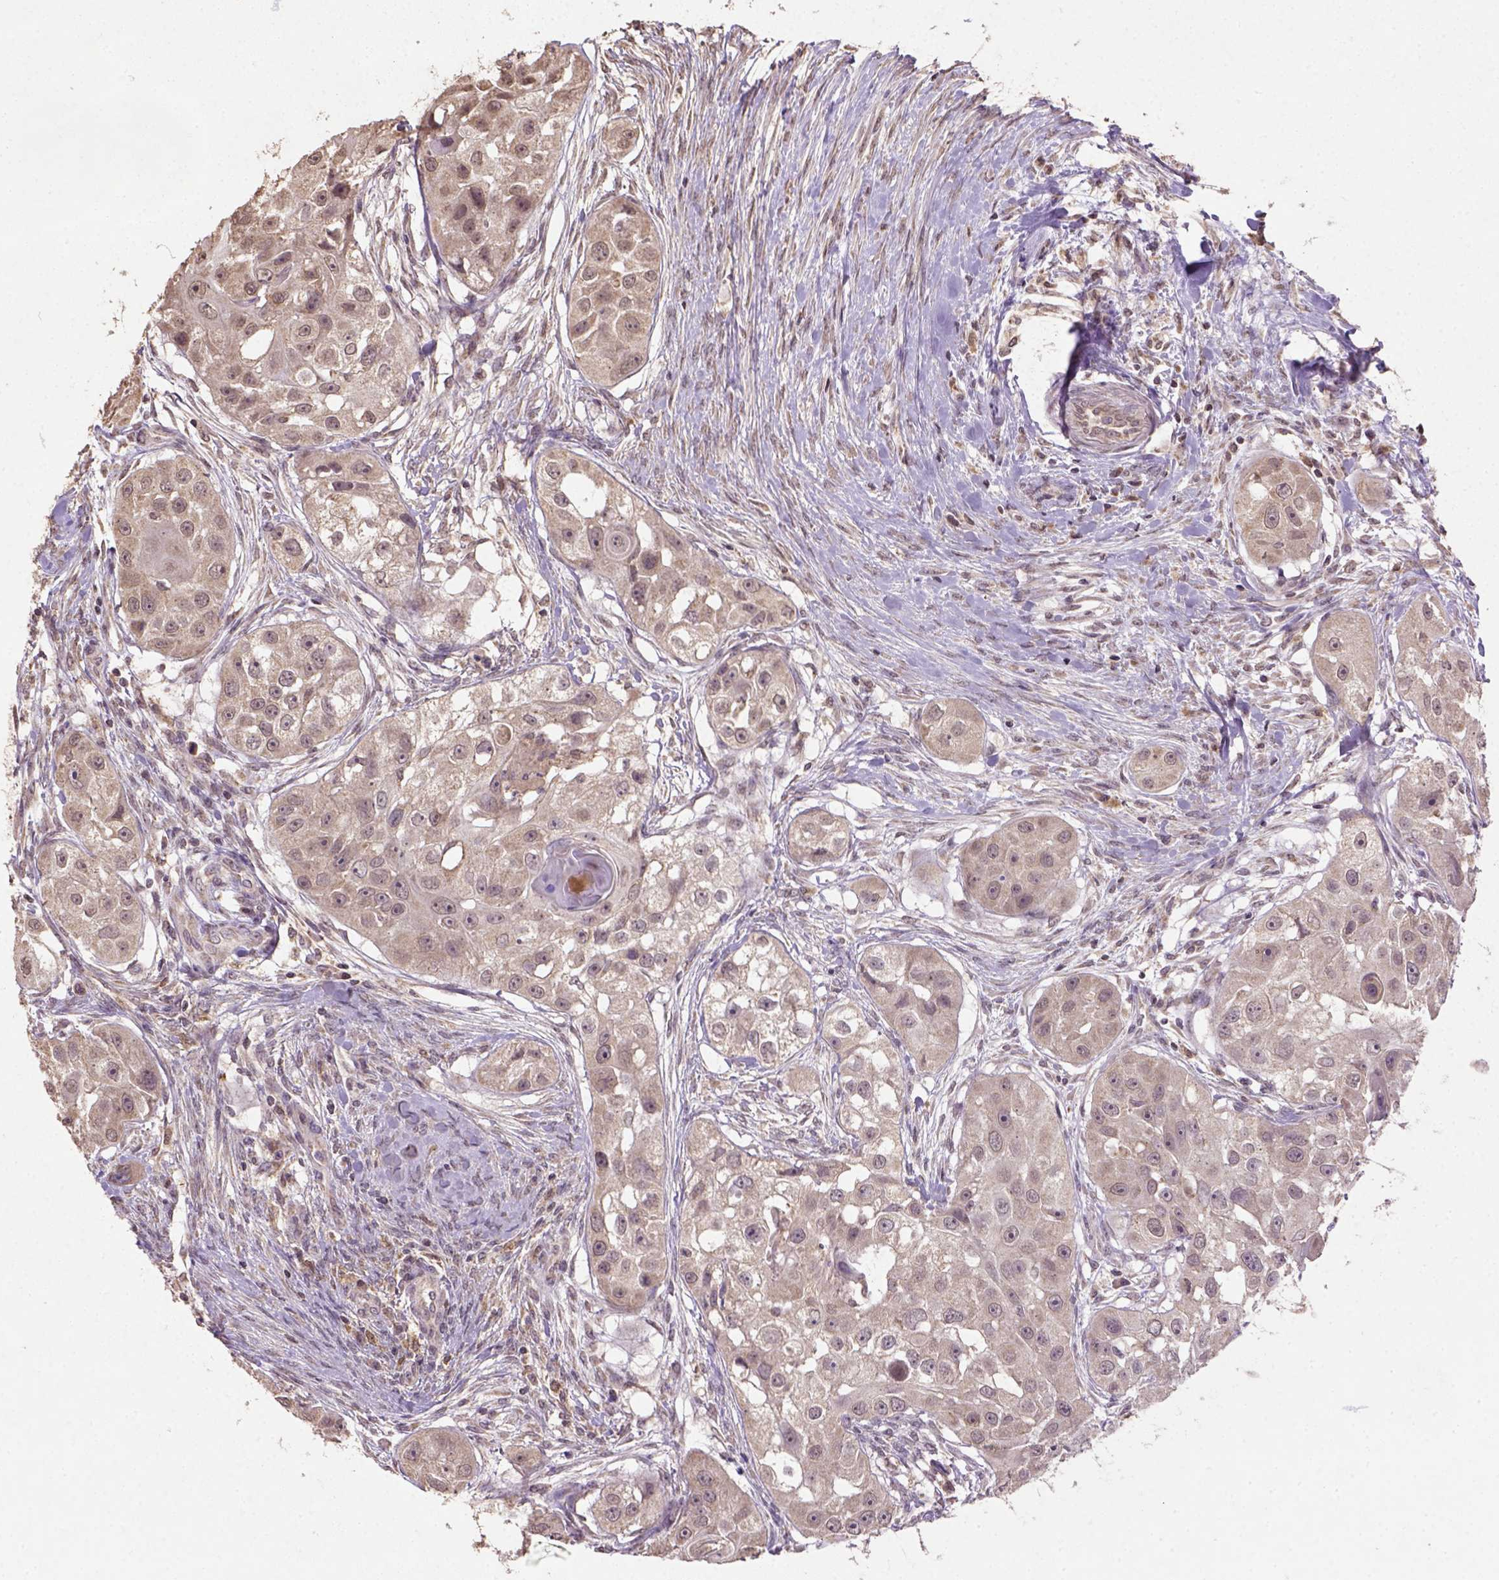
{"staining": {"intensity": "moderate", "quantity": "<25%", "location": "cytoplasmic/membranous"}, "tissue": "head and neck cancer", "cell_type": "Tumor cells", "image_type": "cancer", "snomed": [{"axis": "morphology", "description": "Squamous cell carcinoma, NOS"}, {"axis": "topography", "description": "Head-Neck"}], "caption": "Protein staining of head and neck squamous cell carcinoma tissue reveals moderate cytoplasmic/membranous positivity in about <25% of tumor cells.", "gene": "NUDT10", "patient": {"sex": "male", "age": 51}}